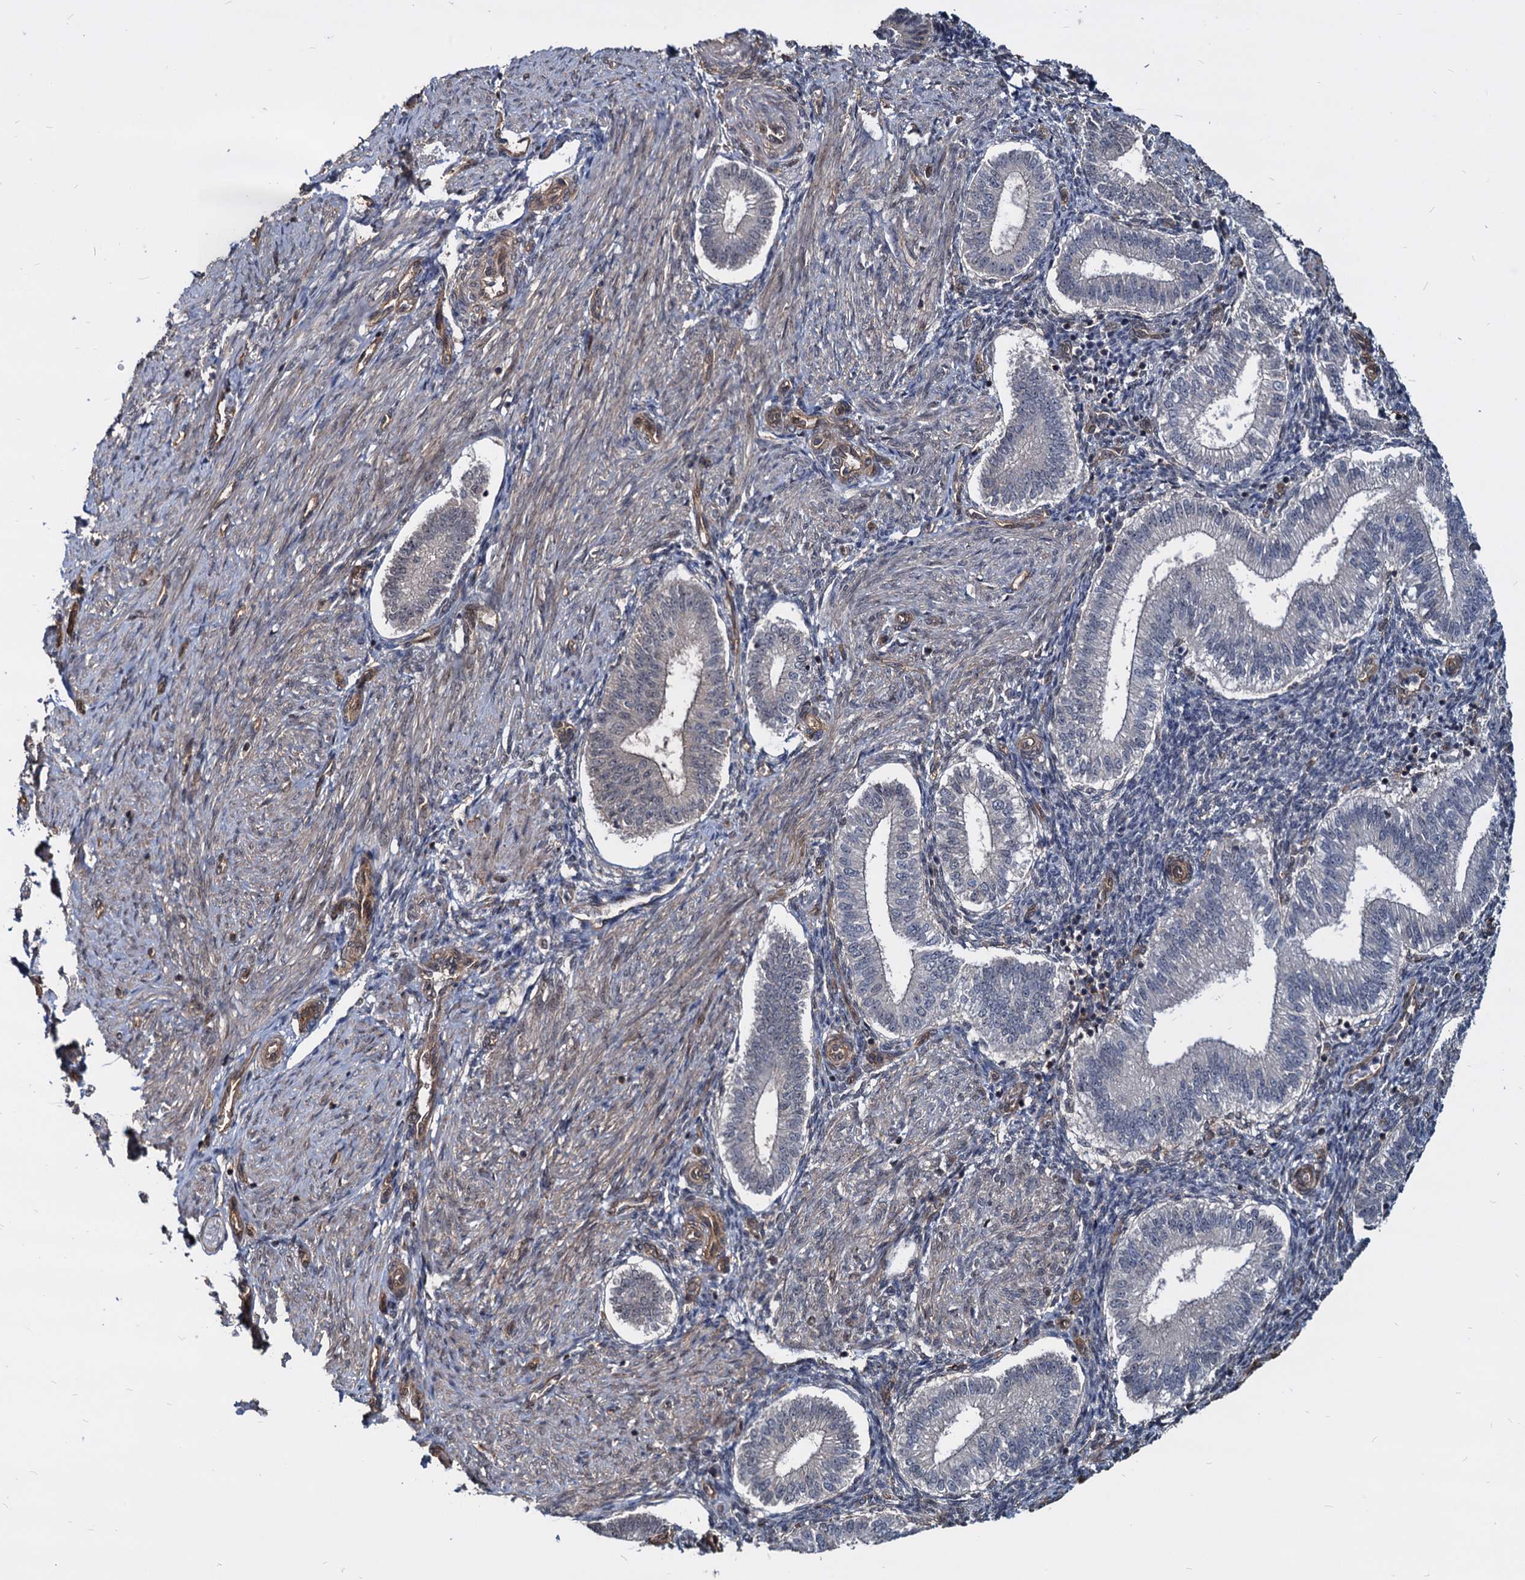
{"staining": {"intensity": "negative", "quantity": "none", "location": "none"}, "tissue": "endometrium", "cell_type": "Cells in endometrial stroma", "image_type": "normal", "snomed": [{"axis": "morphology", "description": "Normal tissue, NOS"}, {"axis": "topography", "description": "Endometrium"}], "caption": "Normal endometrium was stained to show a protein in brown. There is no significant expression in cells in endometrial stroma.", "gene": "UBLCP1", "patient": {"sex": "female", "age": 24}}